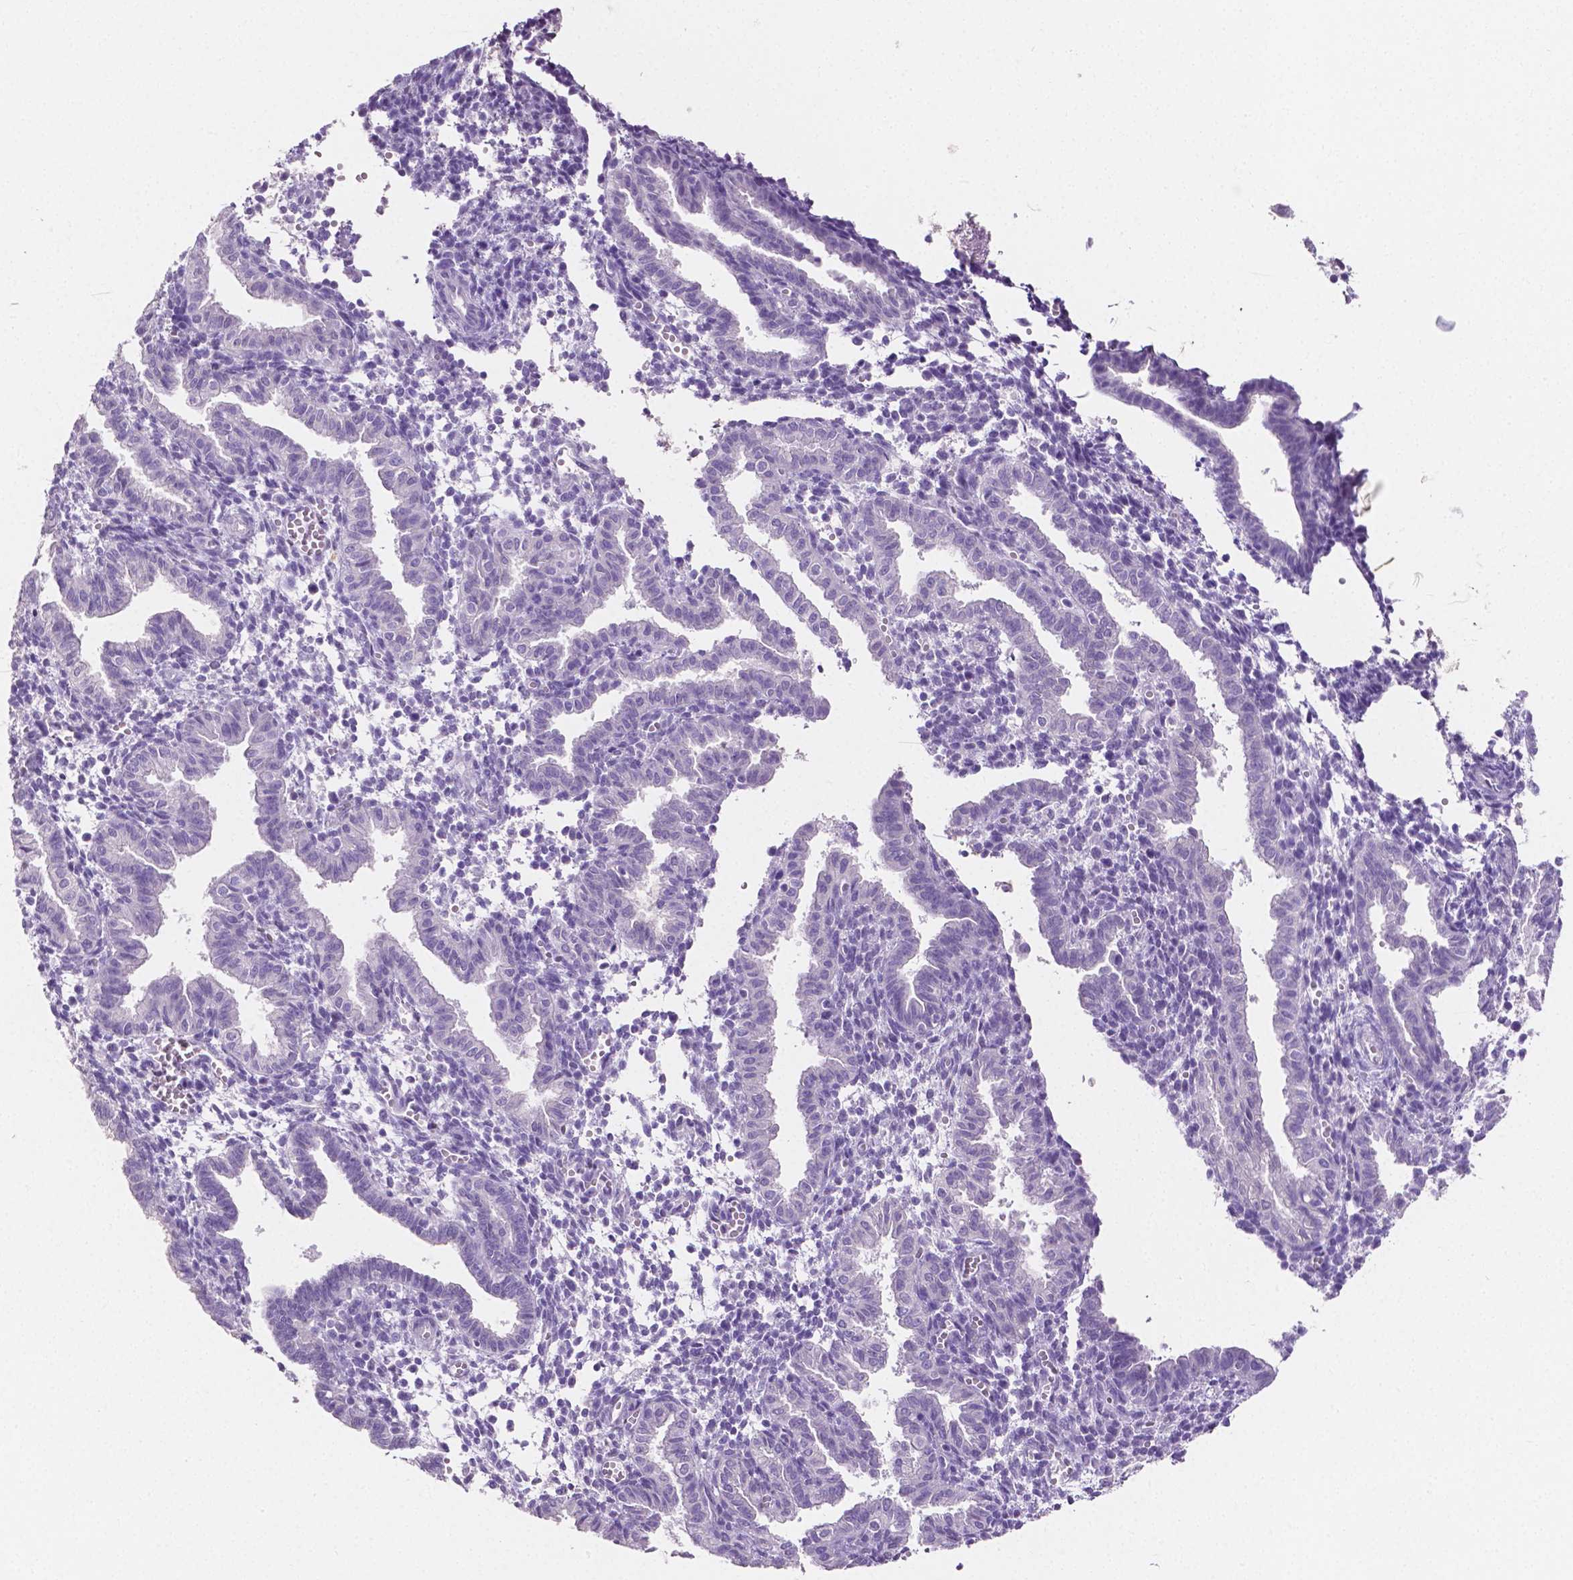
{"staining": {"intensity": "negative", "quantity": "none", "location": "none"}, "tissue": "endometrium", "cell_type": "Cells in endometrial stroma", "image_type": "normal", "snomed": [{"axis": "morphology", "description": "Normal tissue, NOS"}, {"axis": "topography", "description": "Endometrium"}], "caption": "IHC micrograph of unremarkable endometrium: human endometrium stained with DAB demonstrates no significant protein staining in cells in endometrial stroma.", "gene": "SLC22A2", "patient": {"sex": "female", "age": 37}}